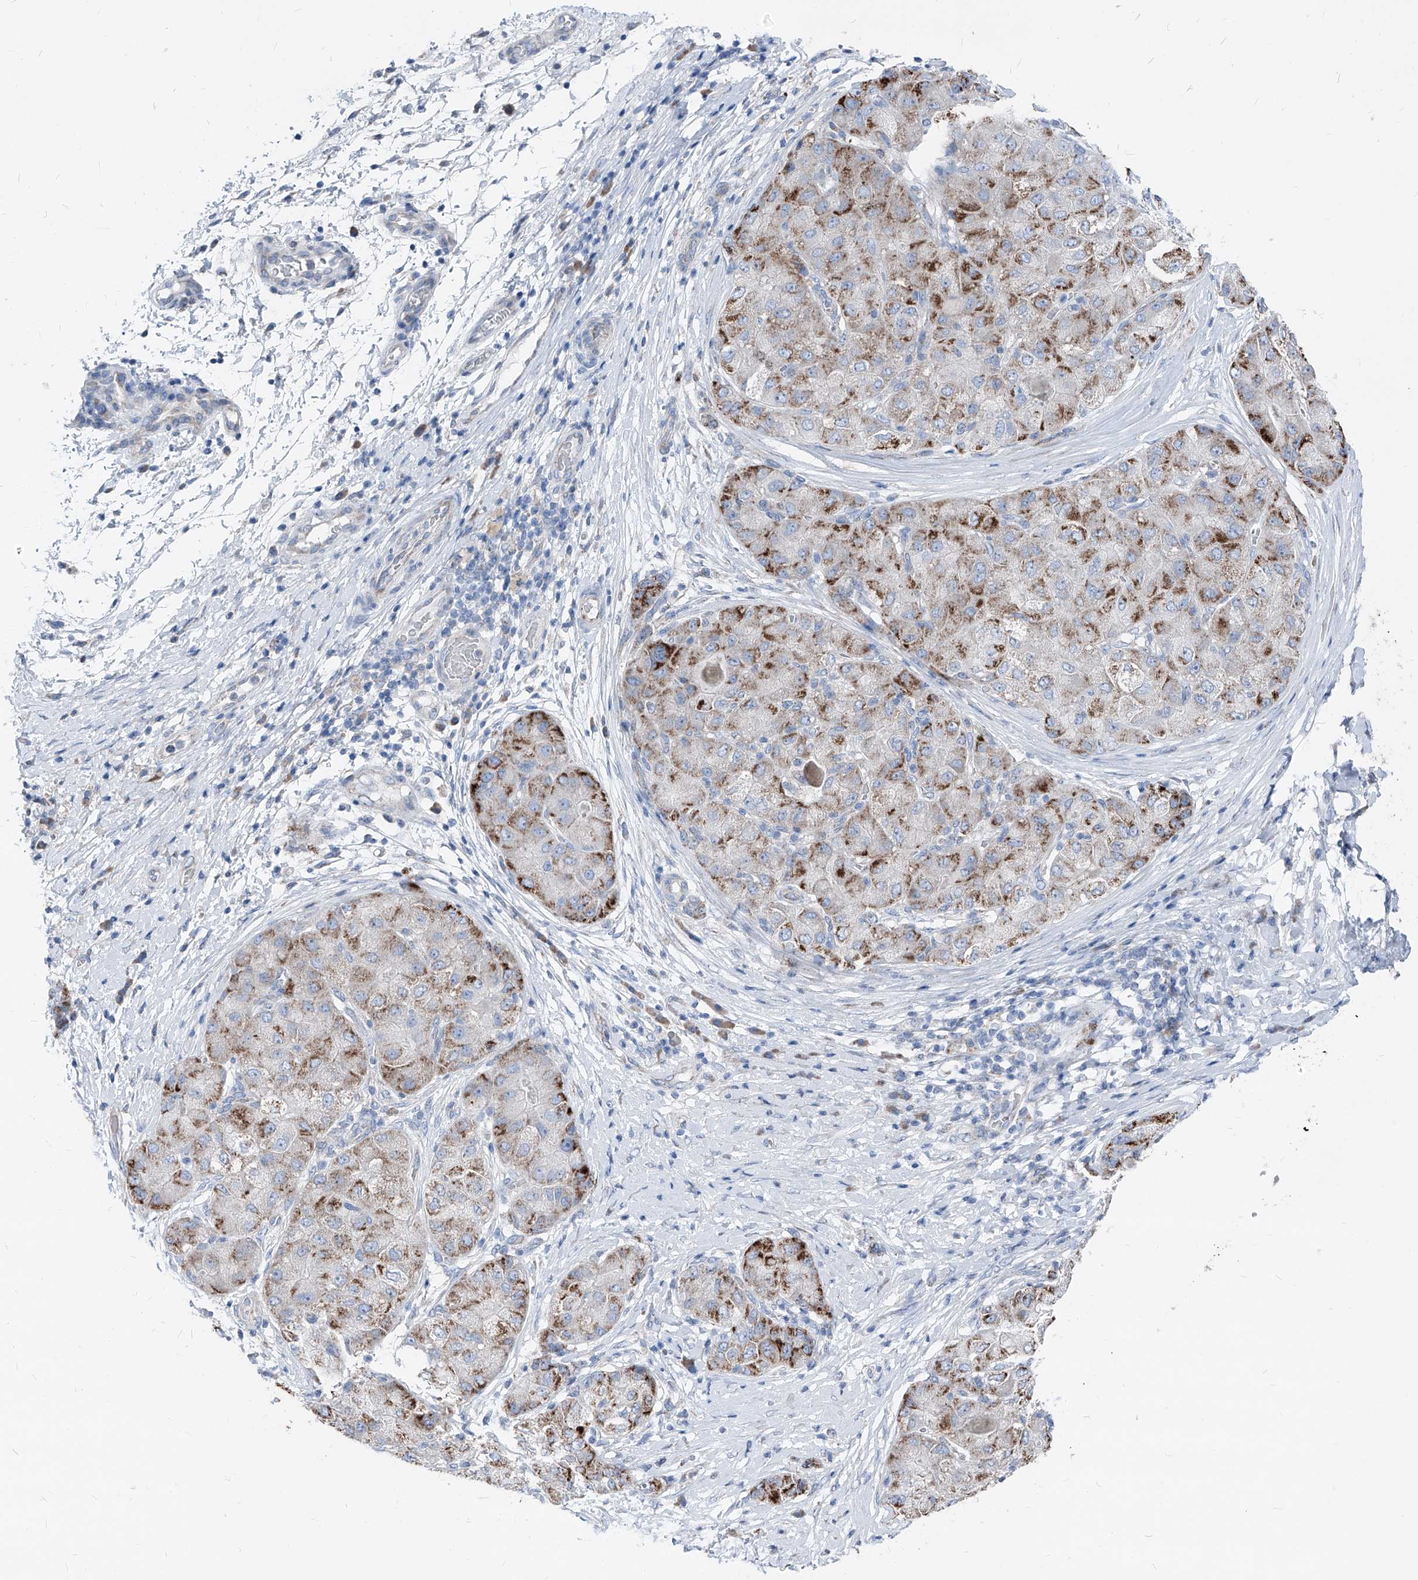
{"staining": {"intensity": "moderate", "quantity": "25%-75%", "location": "cytoplasmic/membranous"}, "tissue": "liver cancer", "cell_type": "Tumor cells", "image_type": "cancer", "snomed": [{"axis": "morphology", "description": "Carcinoma, Hepatocellular, NOS"}, {"axis": "topography", "description": "Liver"}], "caption": "Immunohistochemistry (IHC) (DAB (3,3'-diaminobenzidine)) staining of liver cancer (hepatocellular carcinoma) exhibits moderate cytoplasmic/membranous protein staining in about 25%-75% of tumor cells.", "gene": "AGPS", "patient": {"sex": "male", "age": 80}}